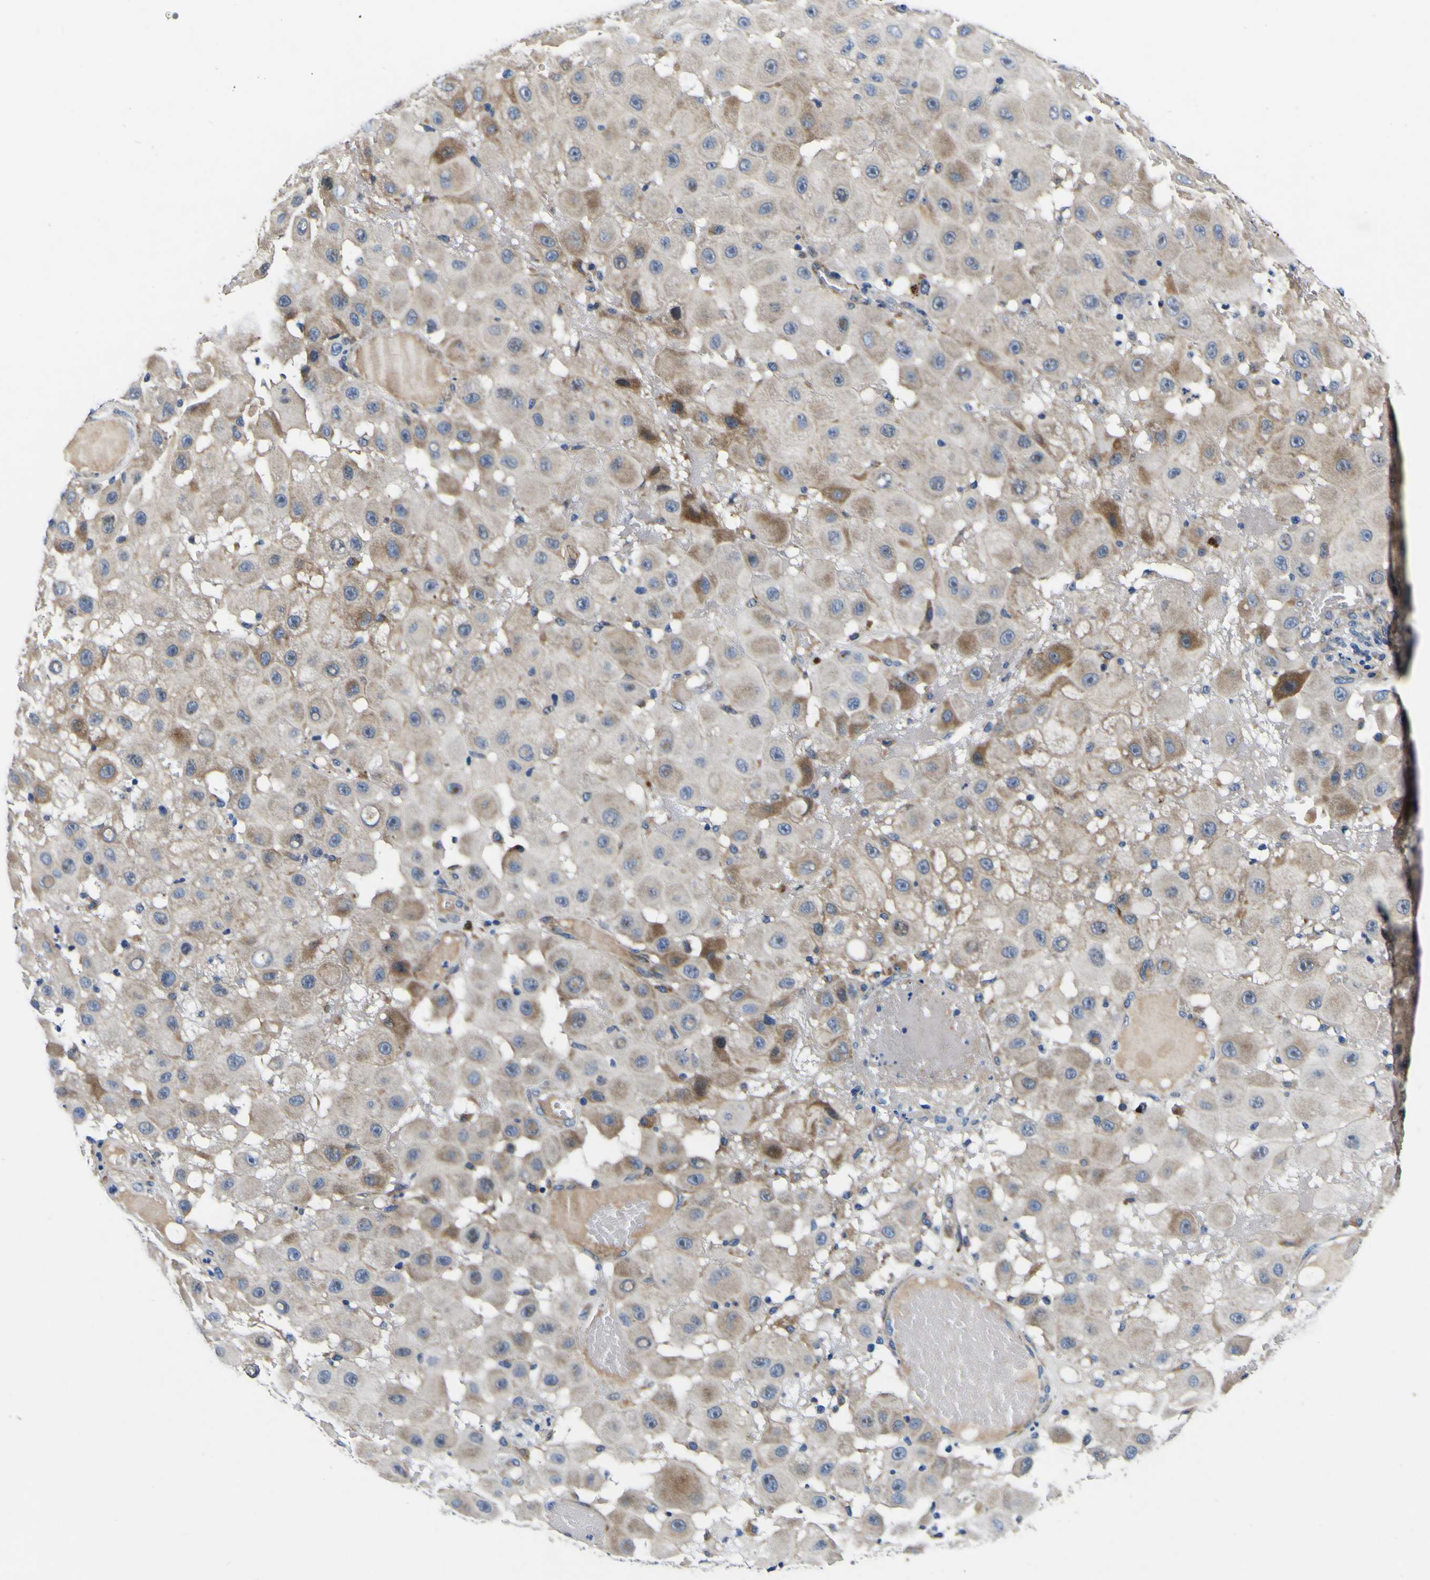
{"staining": {"intensity": "moderate", "quantity": ">75%", "location": "cytoplasmic/membranous"}, "tissue": "melanoma", "cell_type": "Tumor cells", "image_type": "cancer", "snomed": [{"axis": "morphology", "description": "Malignant melanoma, NOS"}, {"axis": "topography", "description": "Skin"}], "caption": "Tumor cells exhibit medium levels of moderate cytoplasmic/membranous positivity in approximately >75% of cells in malignant melanoma. Nuclei are stained in blue.", "gene": "AGAP3", "patient": {"sex": "female", "age": 81}}